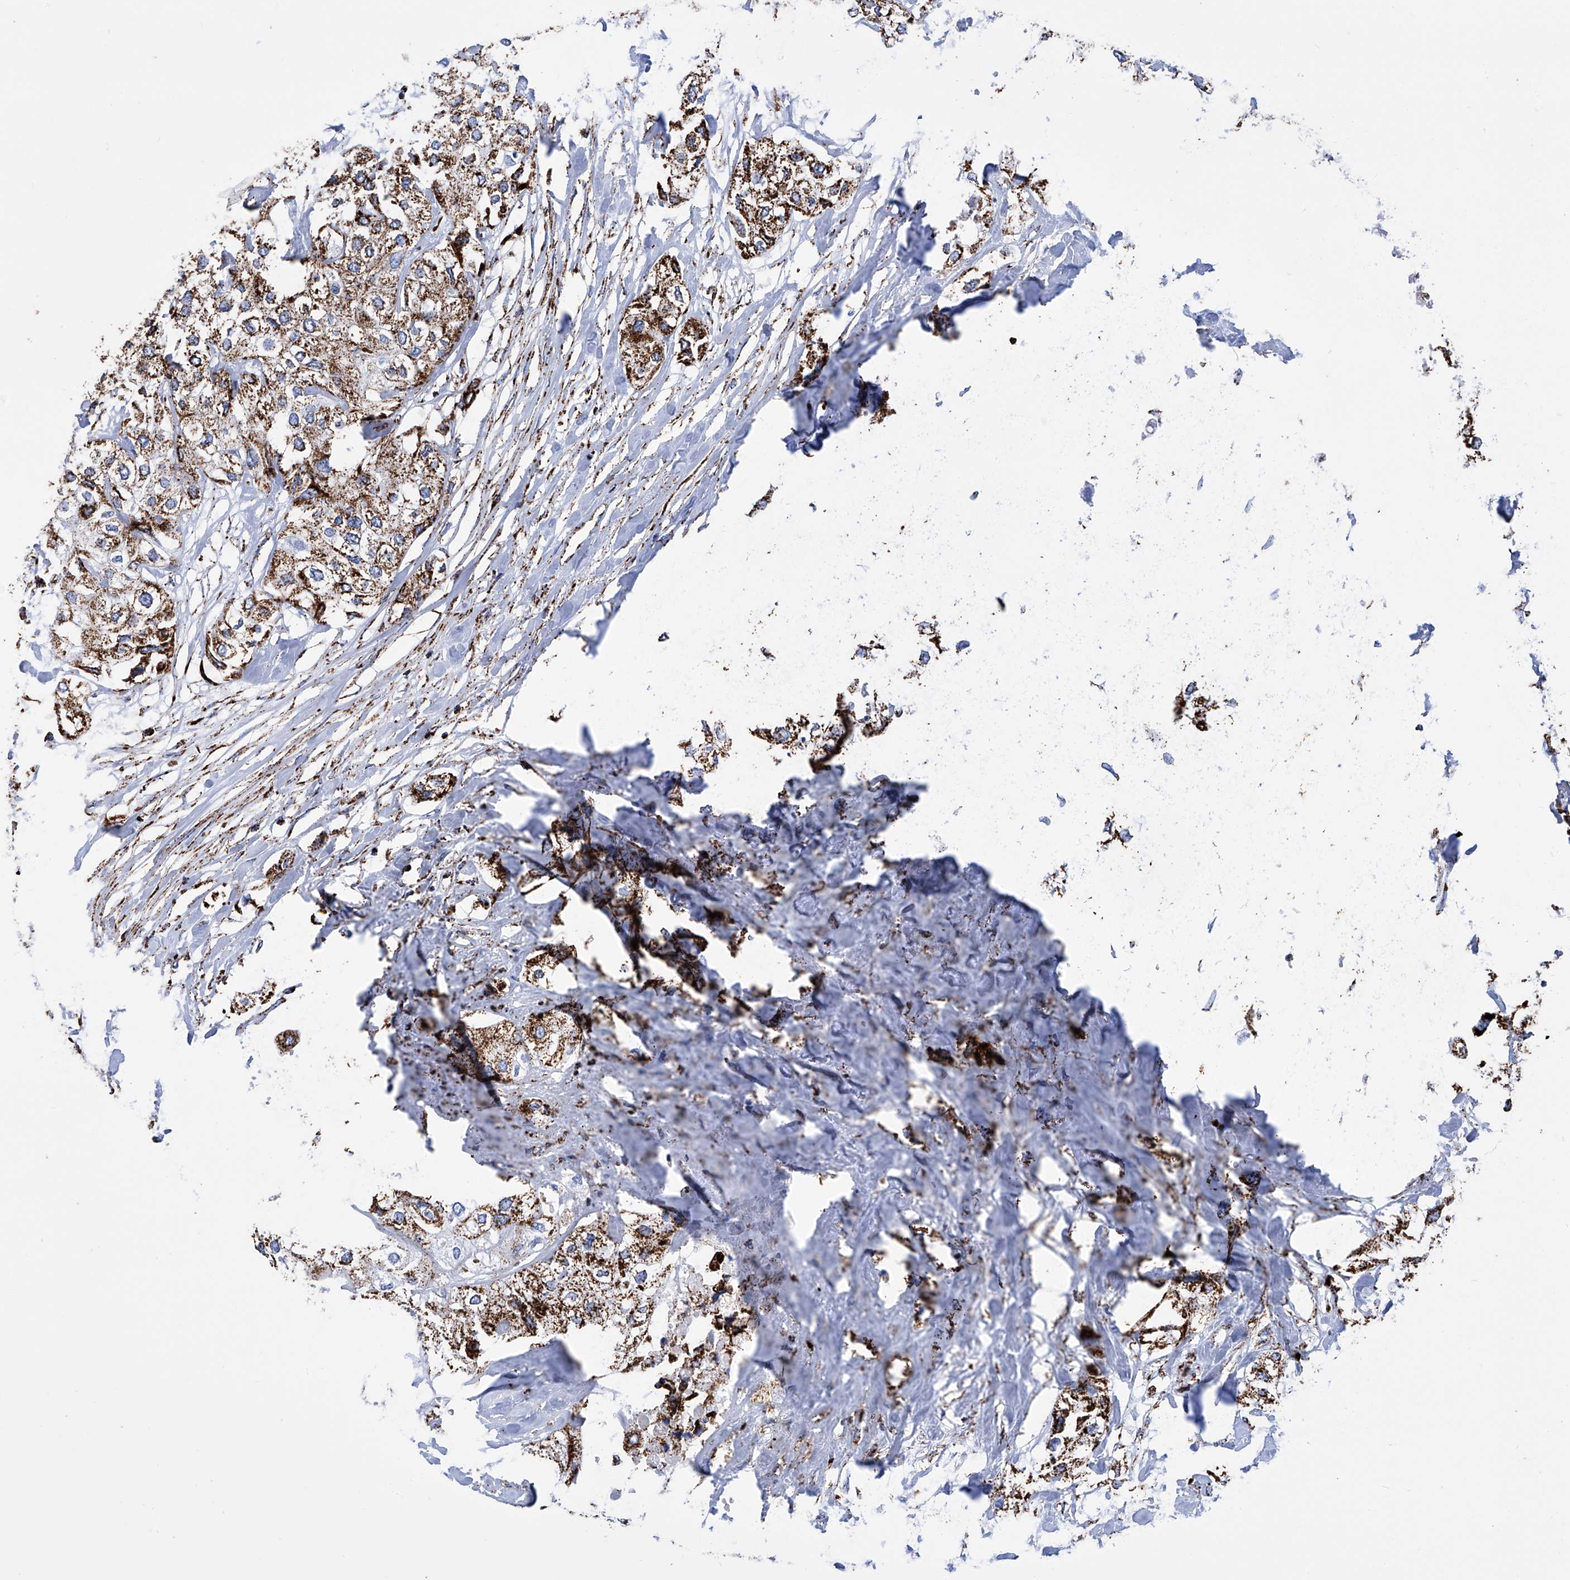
{"staining": {"intensity": "strong", "quantity": ">75%", "location": "cytoplasmic/membranous"}, "tissue": "urothelial cancer", "cell_type": "Tumor cells", "image_type": "cancer", "snomed": [{"axis": "morphology", "description": "Urothelial carcinoma, High grade"}, {"axis": "topography", "description": "Urinary bladder"}], "caption": "A high-resolution histopathology image shows immunohistochemistry (IHC) staining of urothelial cancer, which shows strong cytoplasmic/membranous expression in about >75% of tumor cells.", "gene": "ATP5PF", "patient": {"sex": "male", "age": 64}}